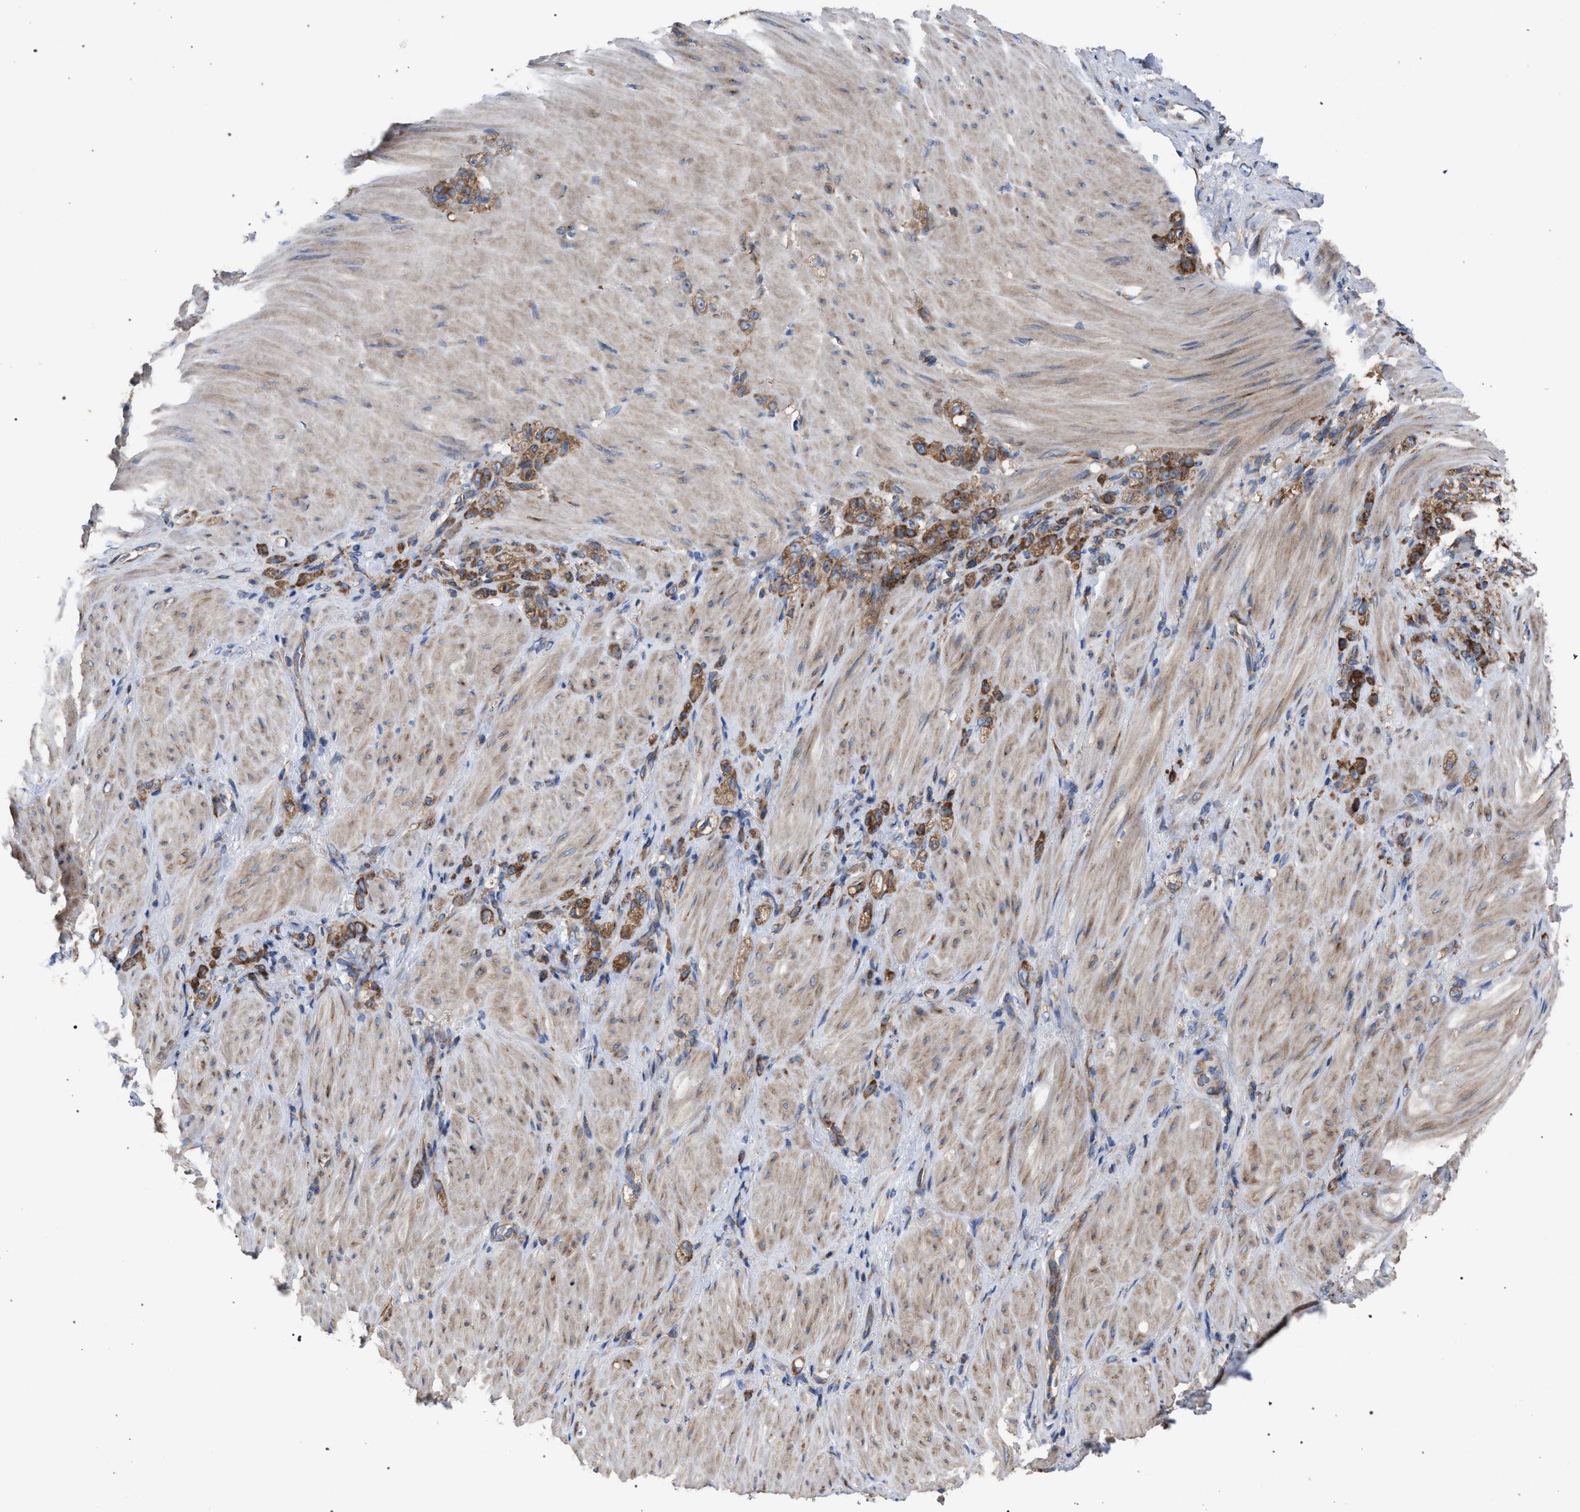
{"staining": {"intensity": "moderate", "quantity": ">75%", "location": "cytoplasmic/membranous"}, "tissue": "stomach cancer", "cell_type": "Tumor cells", "image_type": "cancer", "snomed": [{"axis": "morphology", "description": "Normal tissue, NOS"}, {"axis": "morphology", "description": "Adenocarcinoma, NOS"}, {"axis": "topography", "description": "Stomach"}], "caption": "This image reveals stomach cancer (adenocarcinoma) stained with immunohistochemistry to label a protein in brown. The cytoplasmic/membranous of tumor cells show moderate positivity for the protein. Nuclei are counter-stained blue.", "gene": "CDR2L", "patient": {"sex": "male", "age": 82}}